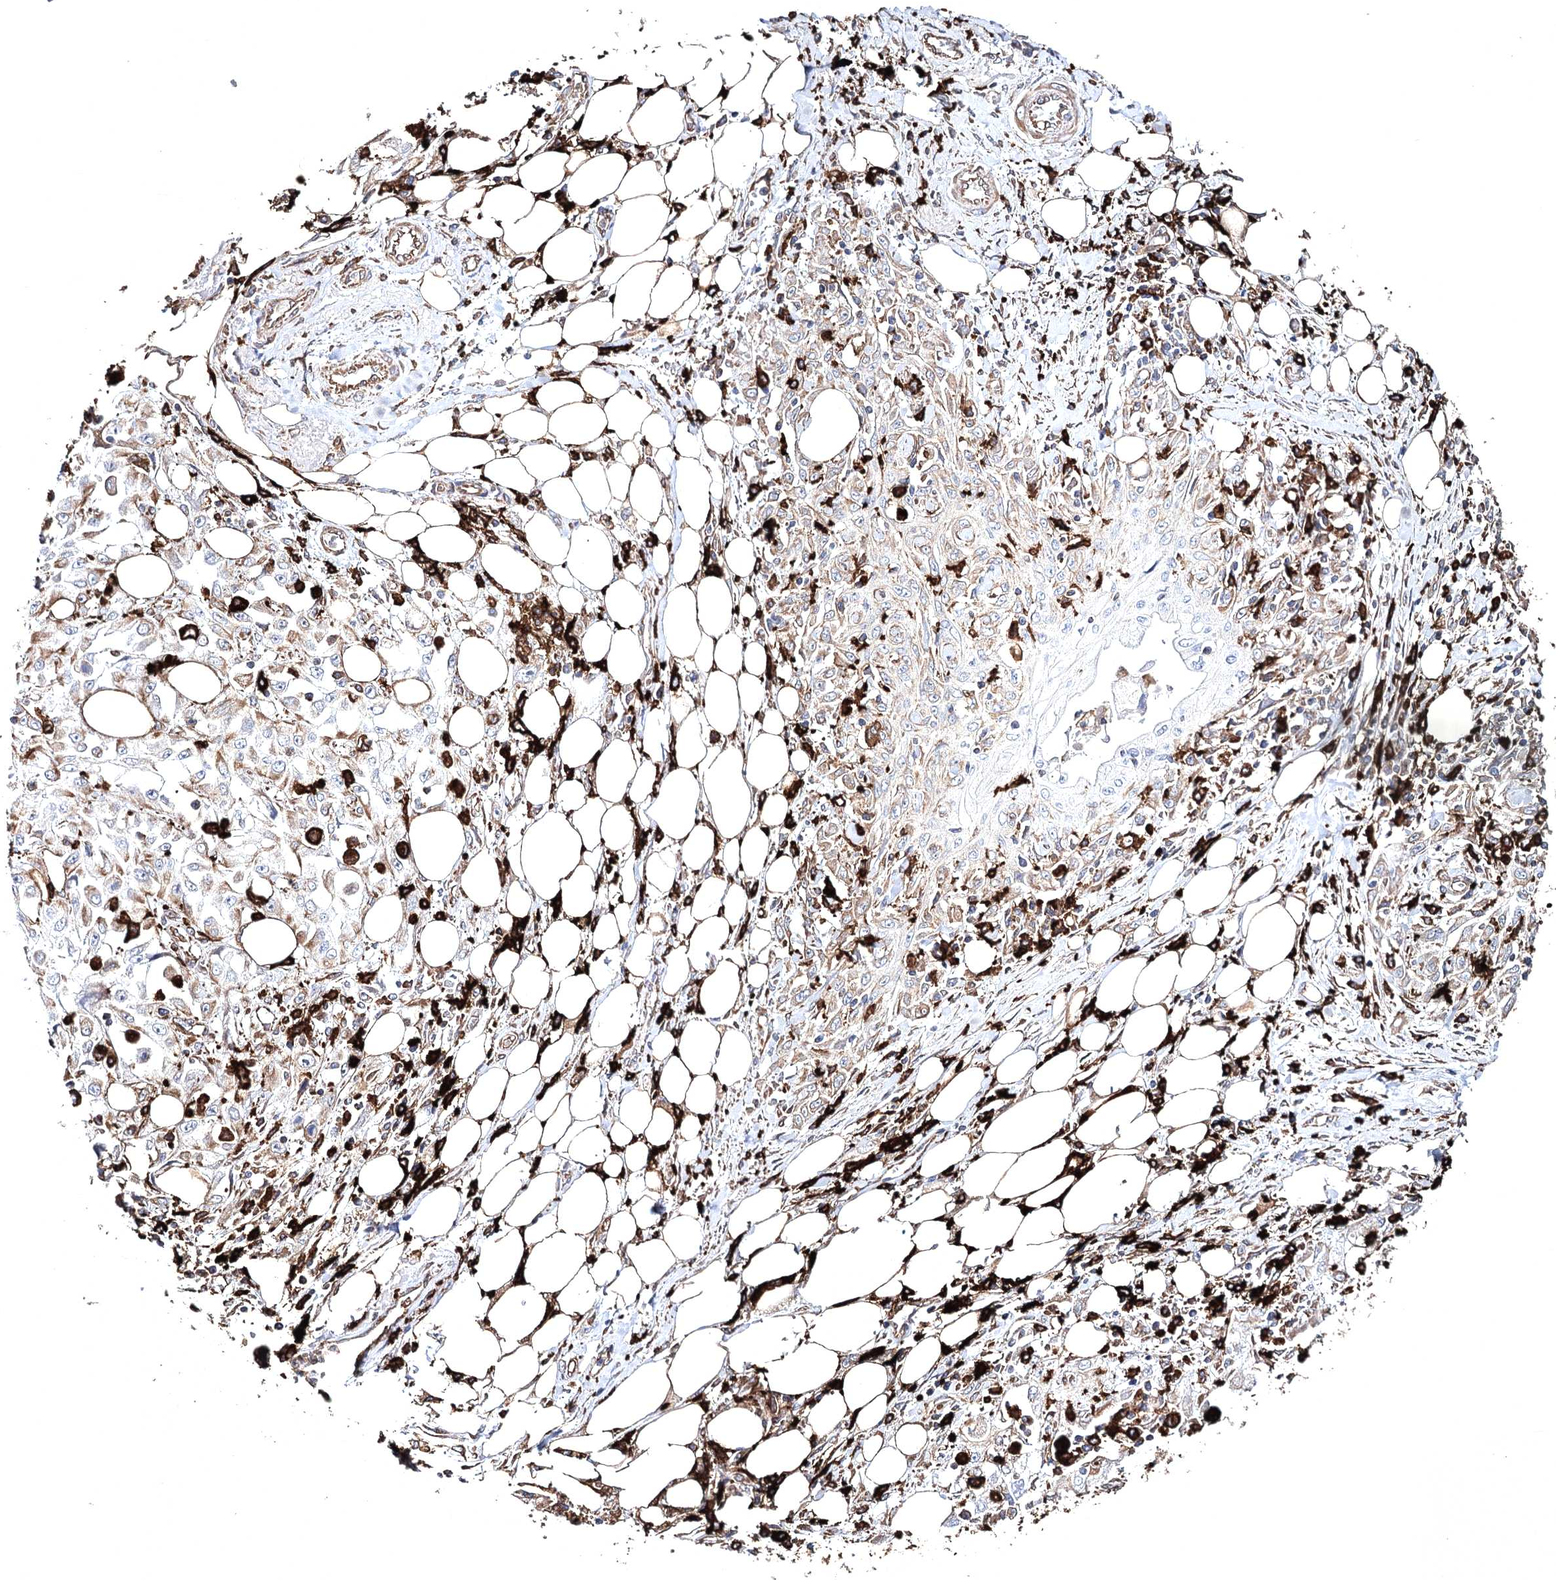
{"staining": {"intensity": "moderate", "quantity": "<25%", "location": "cytoplasmic/membranous"}, "tissue": "skin cancer", "cell_type": "Tumor cells", "image_type": "cancer", "snomed": [{"axis": "morphology", "description": "Squamous cell carcinoma, NOS"}, {"axis": "morphology", "description": "Squamous cell carcinoma, metastatic, NOS"}, {"axis": "topography", "description": "Skin"}, {"axis": "topography", "description": "Lymph node"}], "caption": "Immunohistochemistry (IHC) (DAB (3,3'-diaminobenzidine)) staining of skin cancer shows moderate cytoplasmic/membranous protein positivity in approximately <25% of tumor cells. The staining was performed using DAB to visualize the protein expression in brown, while the nuclei were stained in blue with hematoxylin (Magnification: 20x).", "gene": "CLEC4M", "patient": {"sex": "male", "age": 75}}